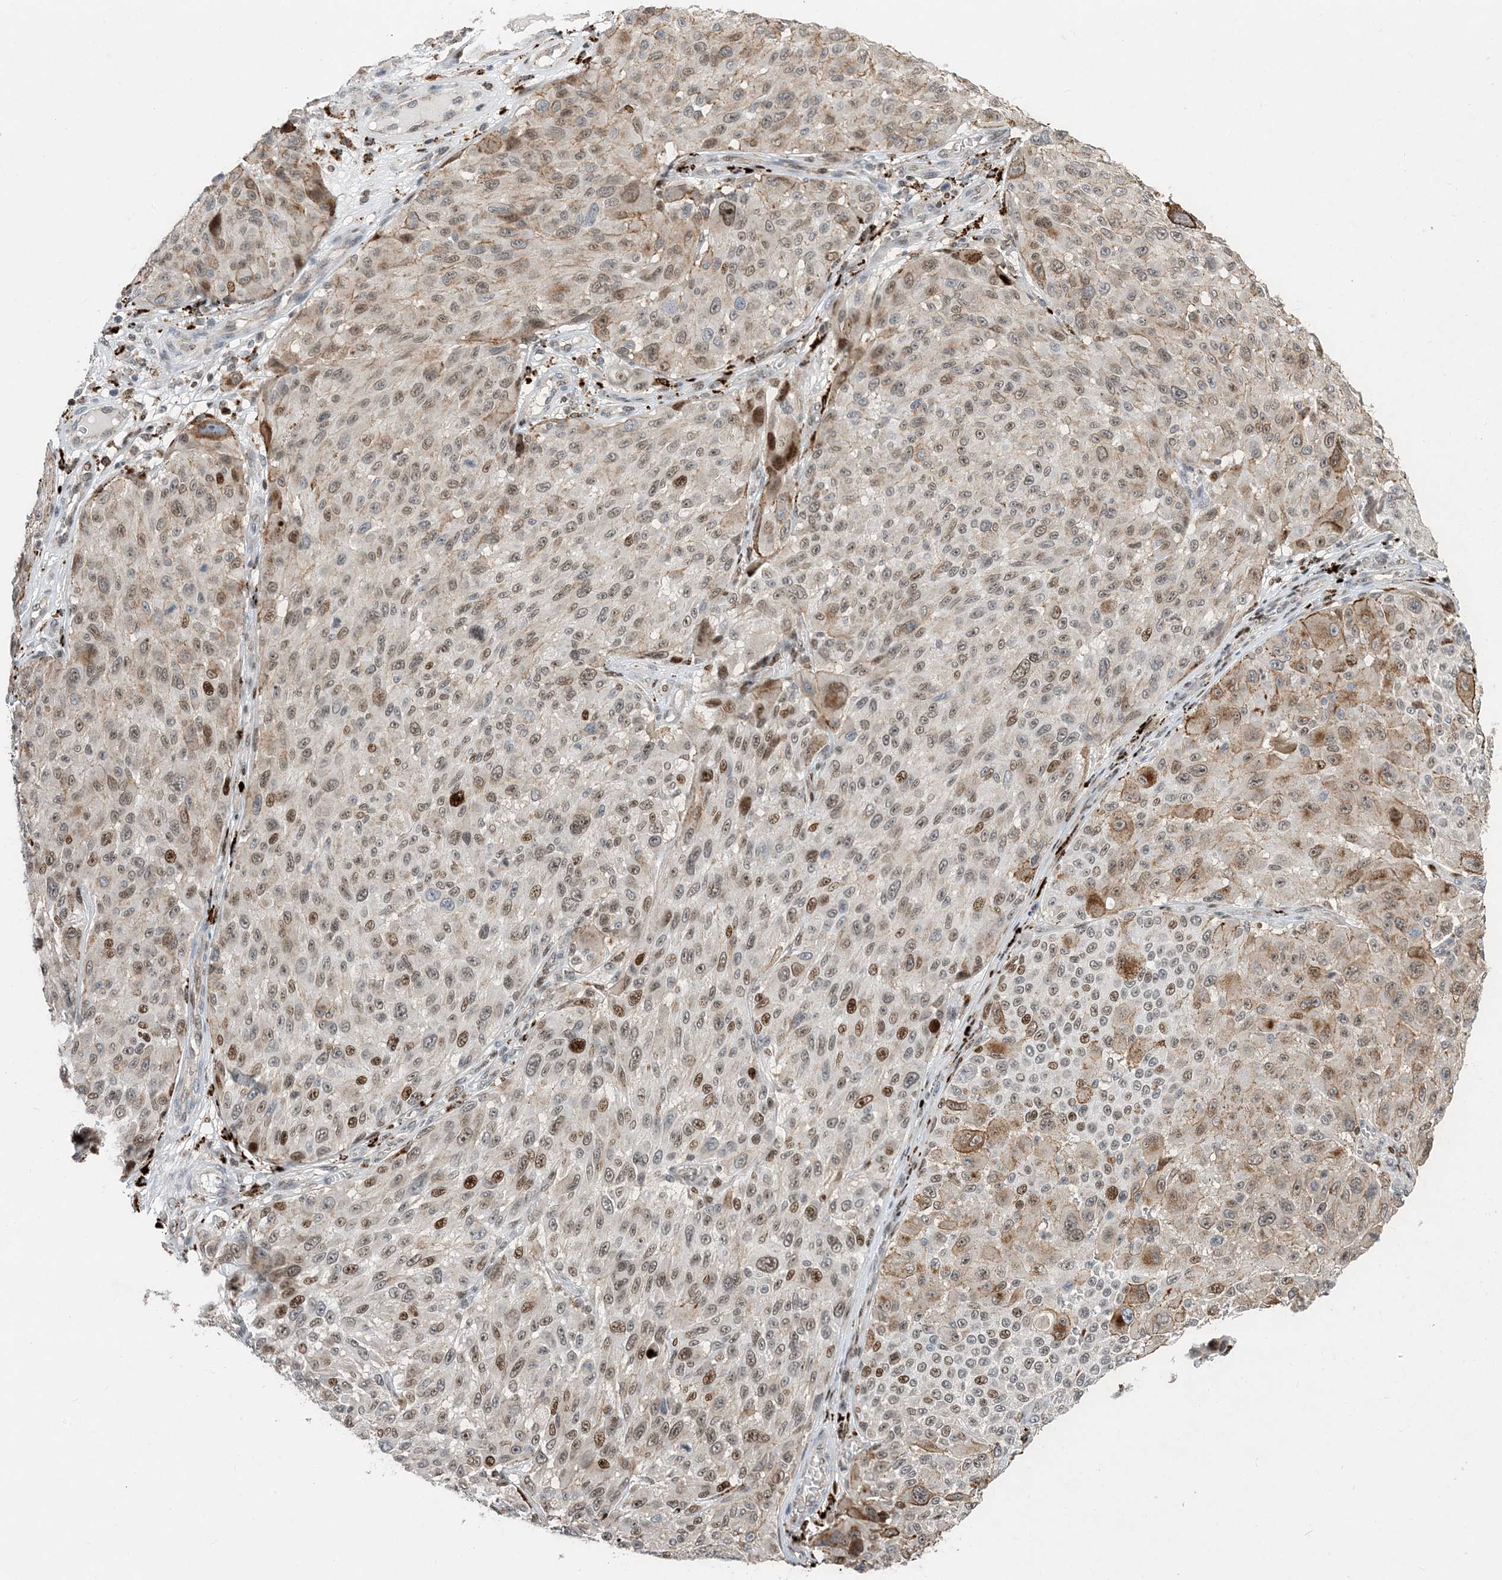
{"staining": {"intensity": "moderate", "quantity": "25%-75%", "location": "cytoplasmic/membranous,nuclear"}, "tissue": "melanoma", "cell_type": "Tumor cells", "image_type": "cancer", "snomed": [{"axis": "morphology", "description": "Malignant melanoma, NOS"}, {"axis": "topography", "description": "Skin"}], "caption": "Immunohistochemistry (IHC) staining of melanoma, which exhibits medium levels of moderate cytoplasmic/membranous and nuclear staining in about 25%-75% of tumor cells indicating moderate cytoplasmic/membranous and nuclear protein positivity. The staining was performed using DAB (3,3'-diaminobenzidine) (brown) for protein detection and nuclei were counterstained in hematoxylin (blue).", "gene": "SLC25A53", "patient": {"sex": "male", "age": 83}}